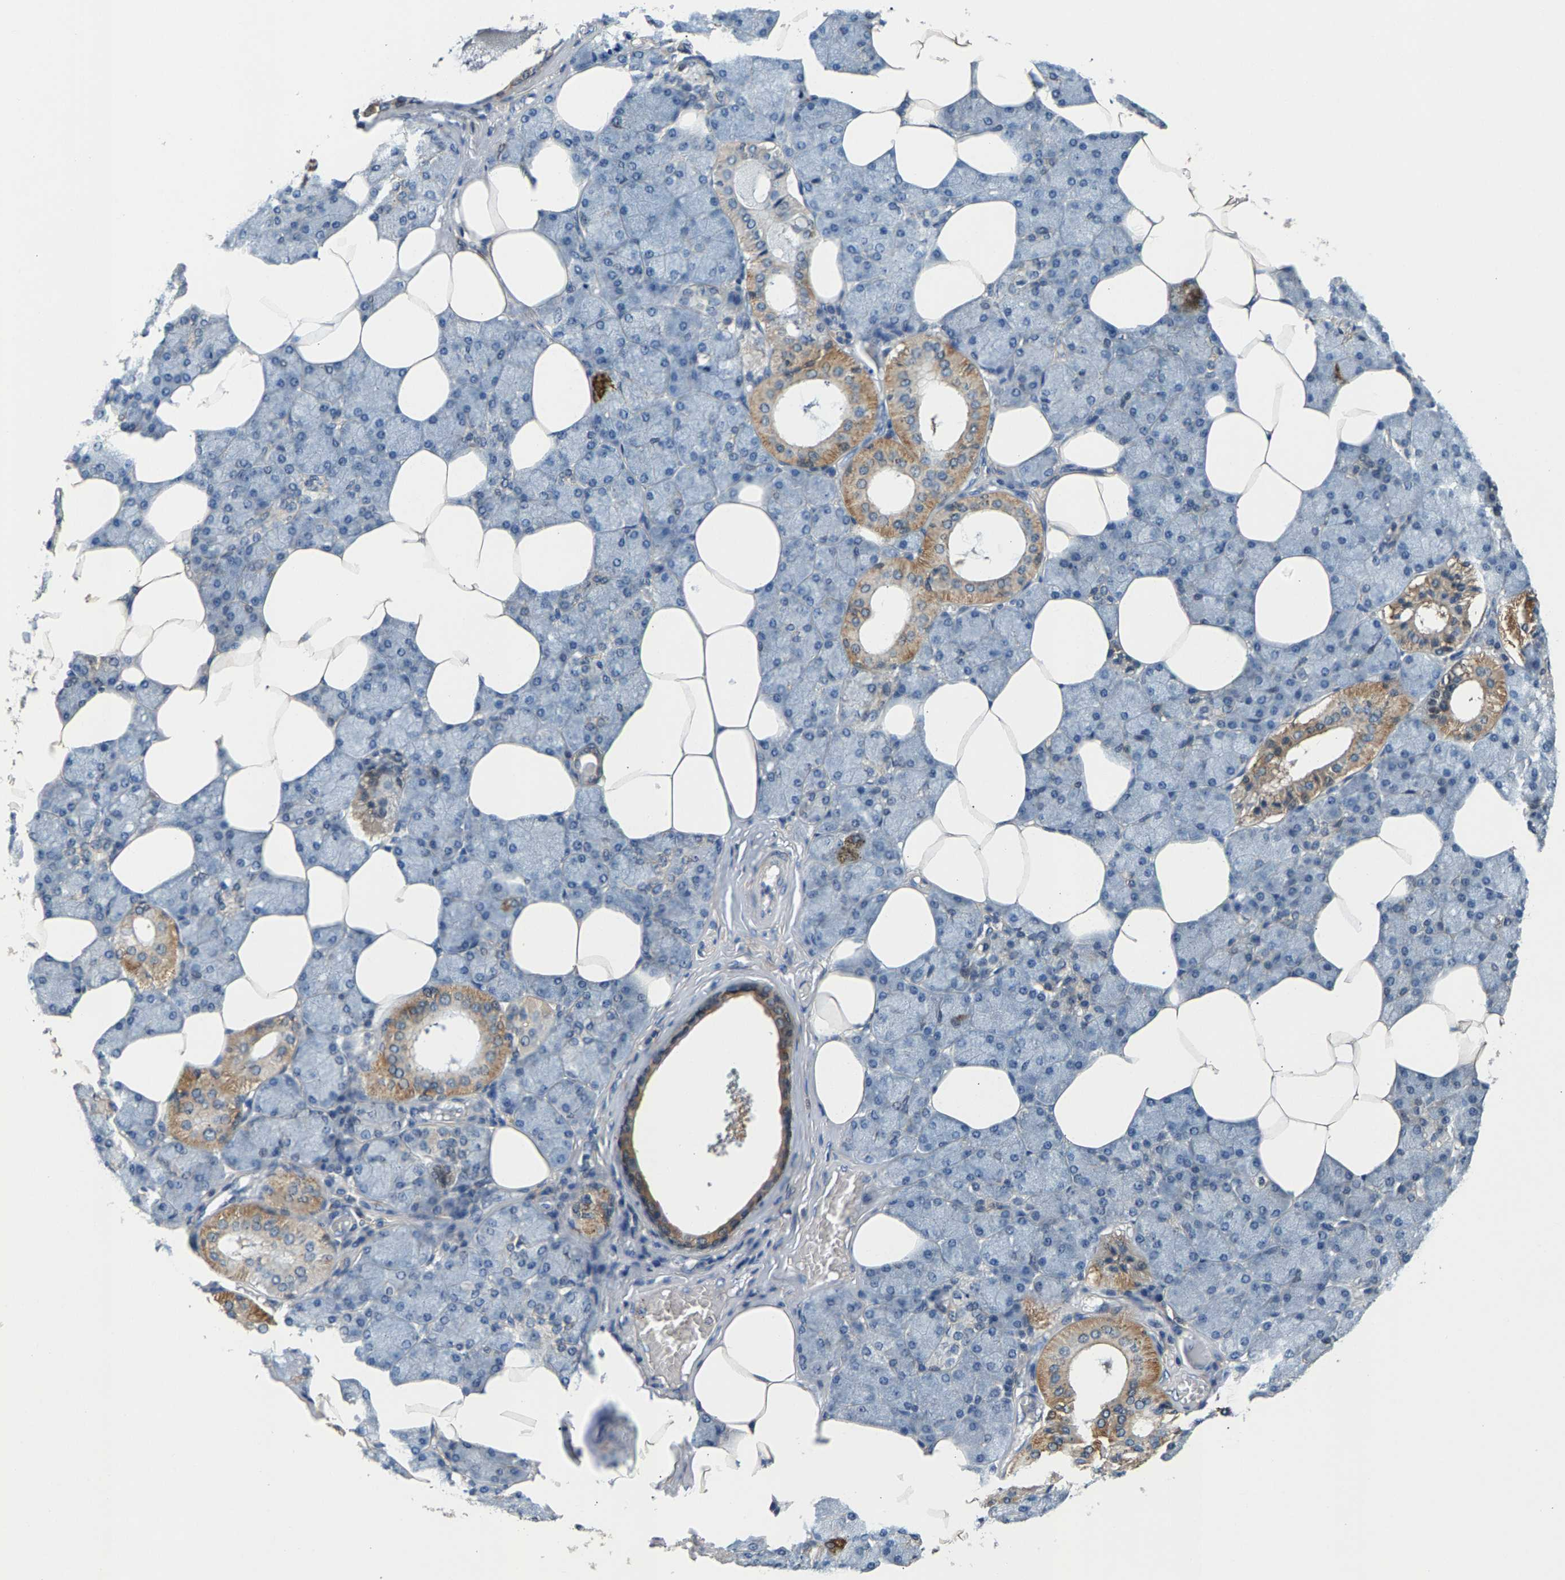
{"staining": {"intensity": "moderate", "quantity": "<25%", "location": "cytoplasmic/membranous"}, "tissue": "salivary gland", "cell_type": "Glandular cells", "image_type": "normal", "snomed": [{"axis": "morphology", "description": "Normal tissue, NOS"}, {"axis": "topography", "description": "Salivary gland"}], "caption": "This is a photomicrograph of immunohistochemistry staining of normal salivary gland, which shows moderate staining in the cytoplasmic/membranous of glandular cells.", "gene": "NT5C", "patient": {"sex": "male", "age": 62}}